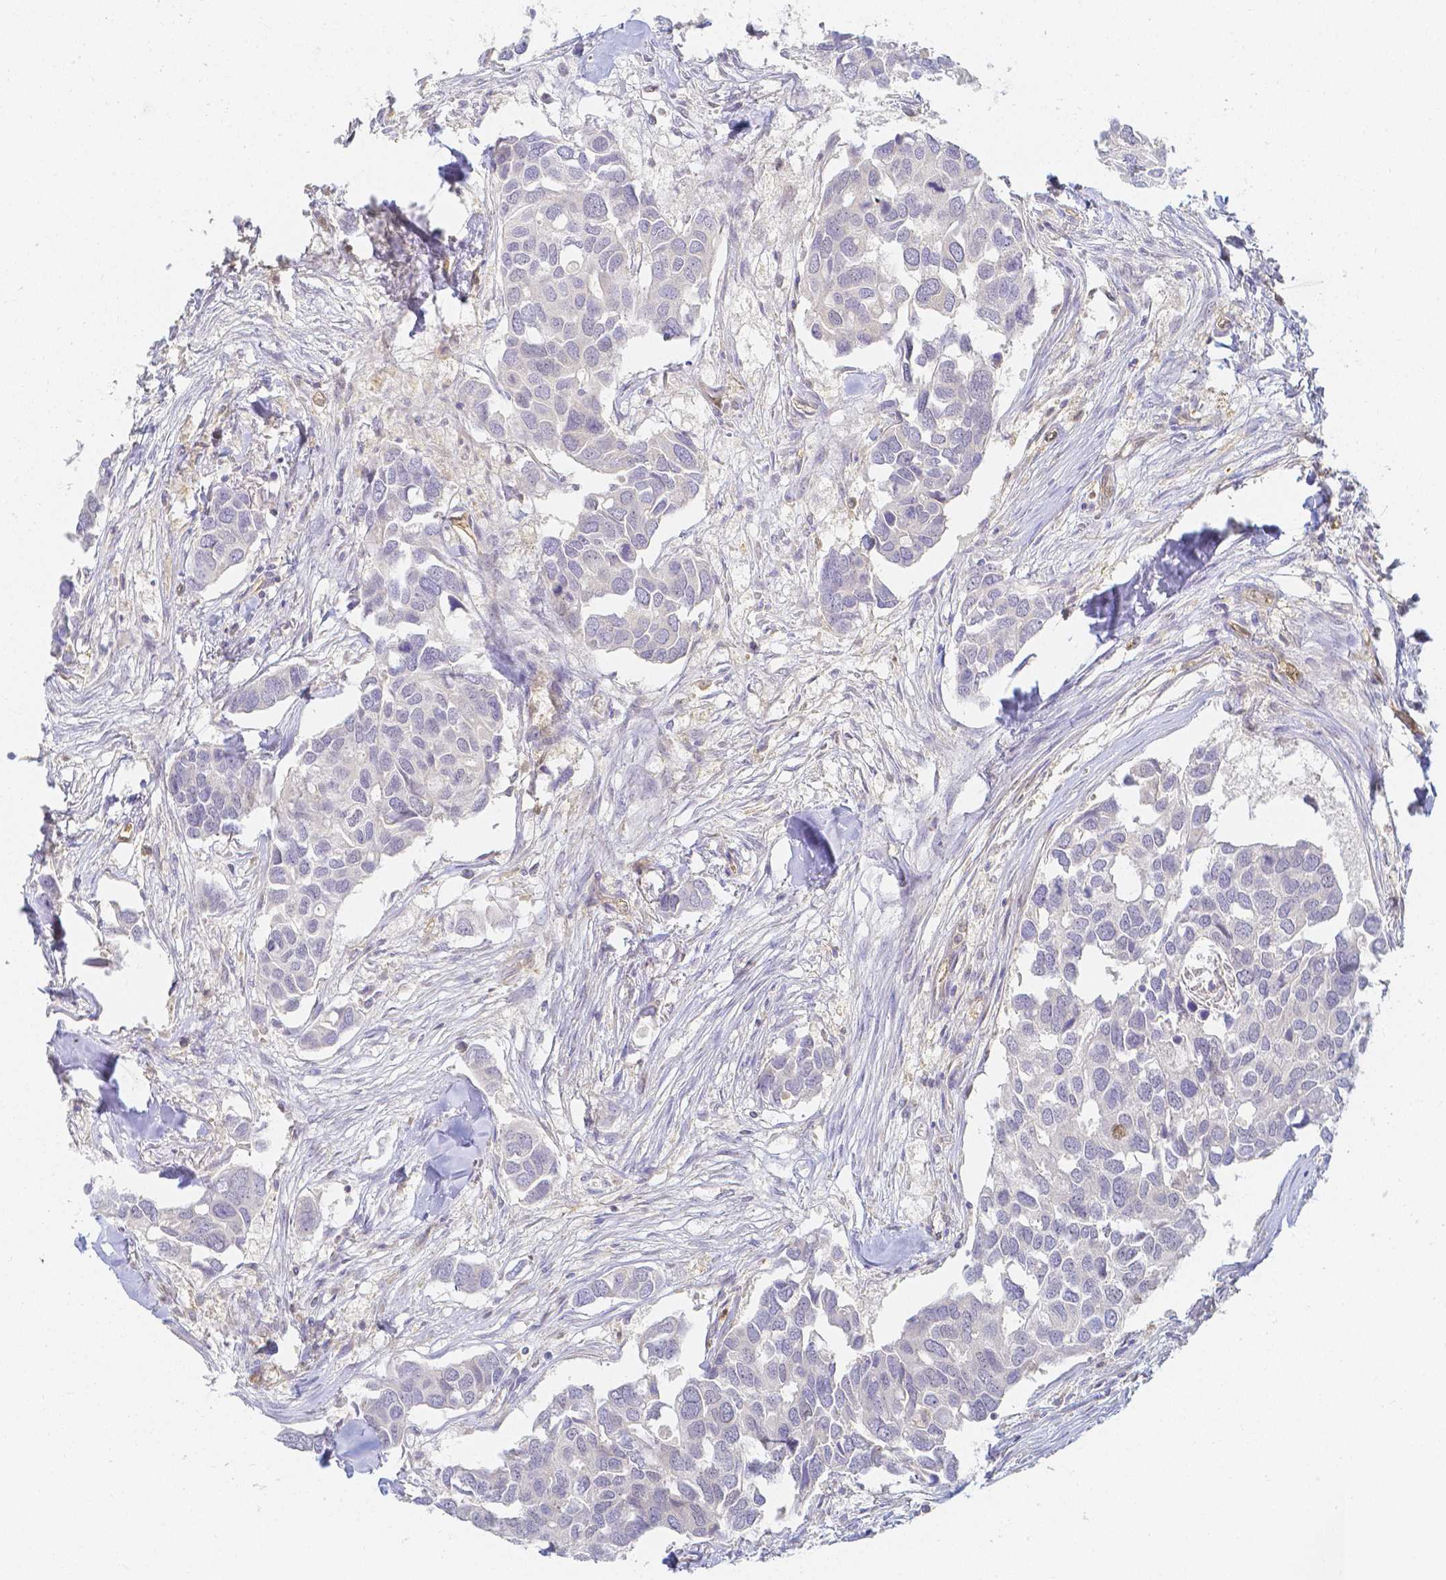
{"staining": {"intensity": "negative", "quantity": "none", "location": "none"}, "tissue": "breast cancer", "cell_type": "Tumor cells", "image_type": "cancer", "snomed": [{"axis": "morphology", "description": "Duct carcinoma"}, {"axis": "topography", "description": "Breast"}], "caption": "Breast infiltrating ductal carcinoma was stained to show a protein in brown. There is no significant positivity in tumor cells. The staining was performed using DAB (3,3'-diaminobenzidine) to visualize the protein expression in brown, while the nuclei were stained in blue with hematoxylin (Magnification: 20x).", "gene": "KCNH1", "patient": {"sex": "female", "age": 83}}